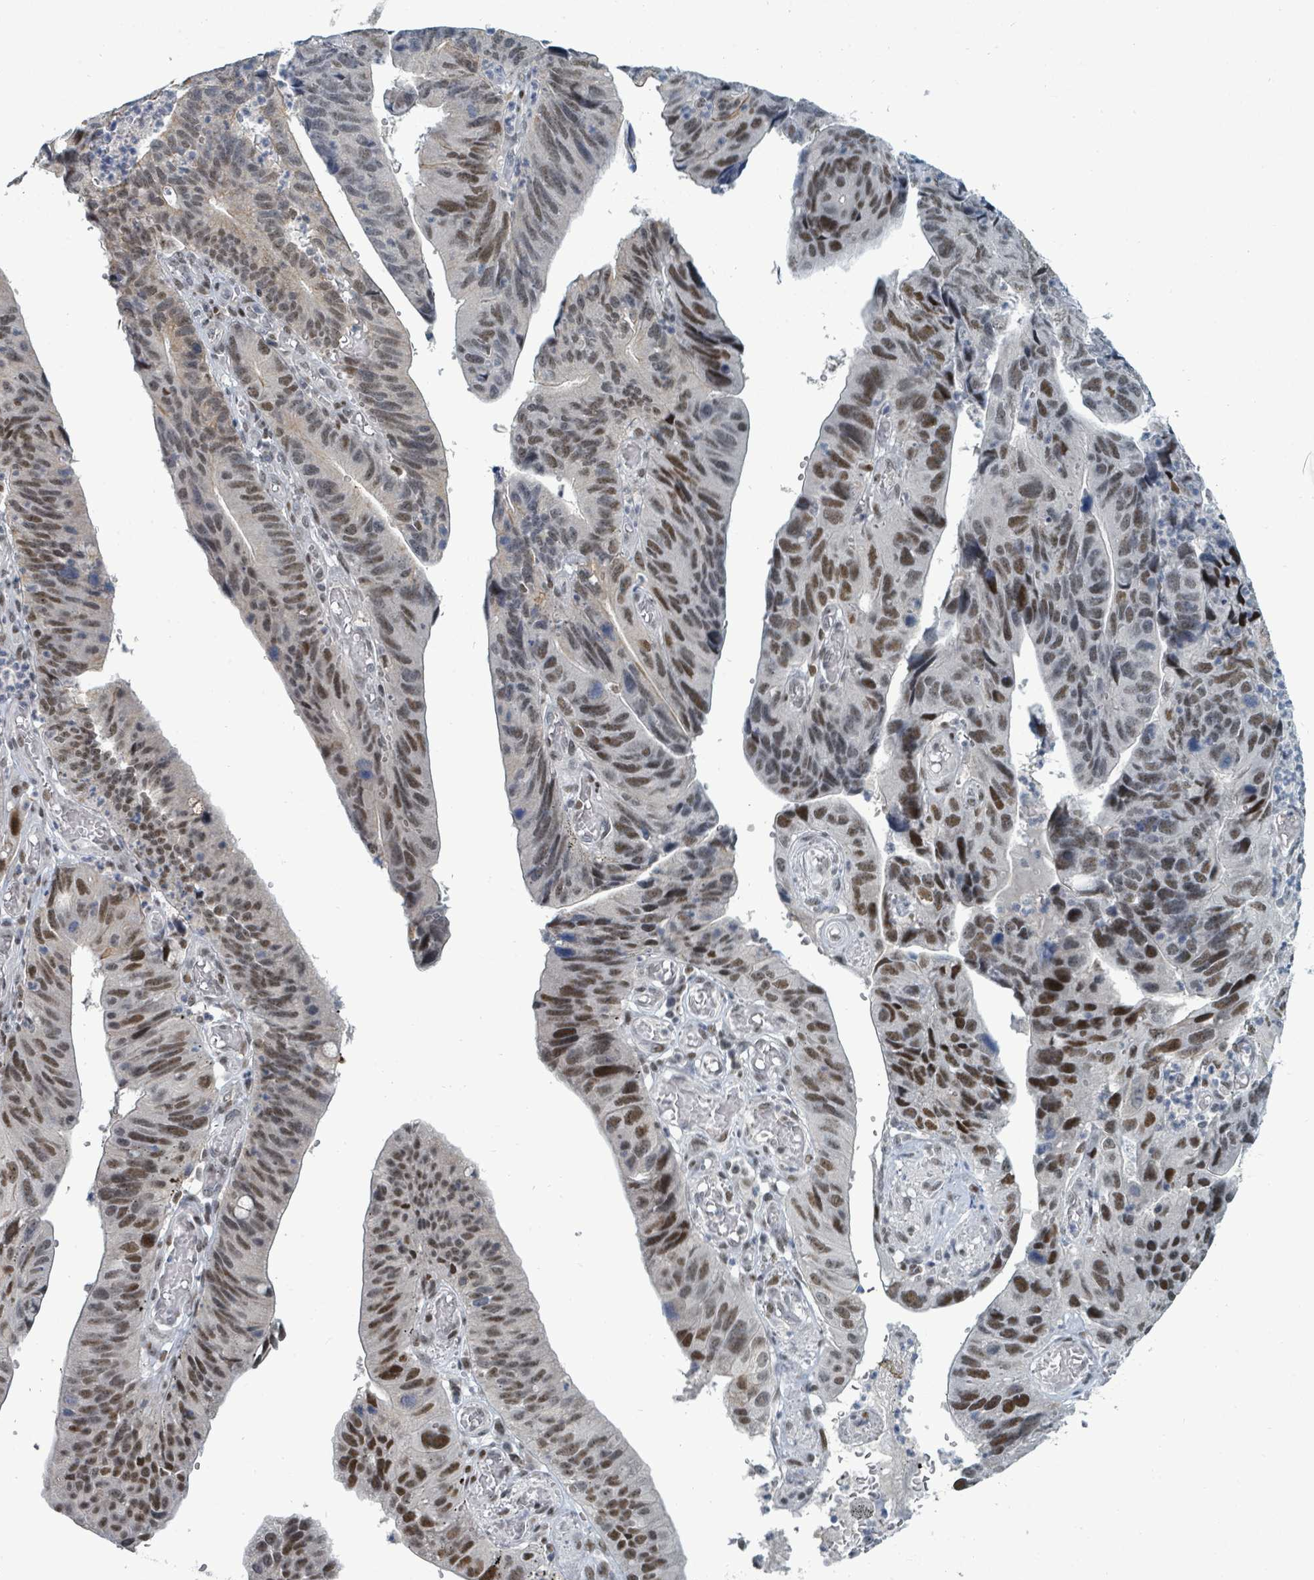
{"staining": {"intensity": "moderate", "quantity": ">75%", "location": "nuclear"}, "tissue": "stomach cancer", "cell_type": "Tumor cells", "image_type": "cancer", "snomed": [{"axis": "morphology", "description": "Adenocarcinoma, NOS"}, {"axis": "topography", "description": "Stomach"}], "caption": "Stomach cancer (adenocarcinoma) was stained to show a protein in brown. There is medium levels of moderate nuclear staining in about >75% of tumor cells. The staining was performed using DAB, with brown indicating positive protein expression. Nuclei are stained blue with hematoxylin.", "gene": "UCK1", "patient": {"sex": "male", "age": 59}}